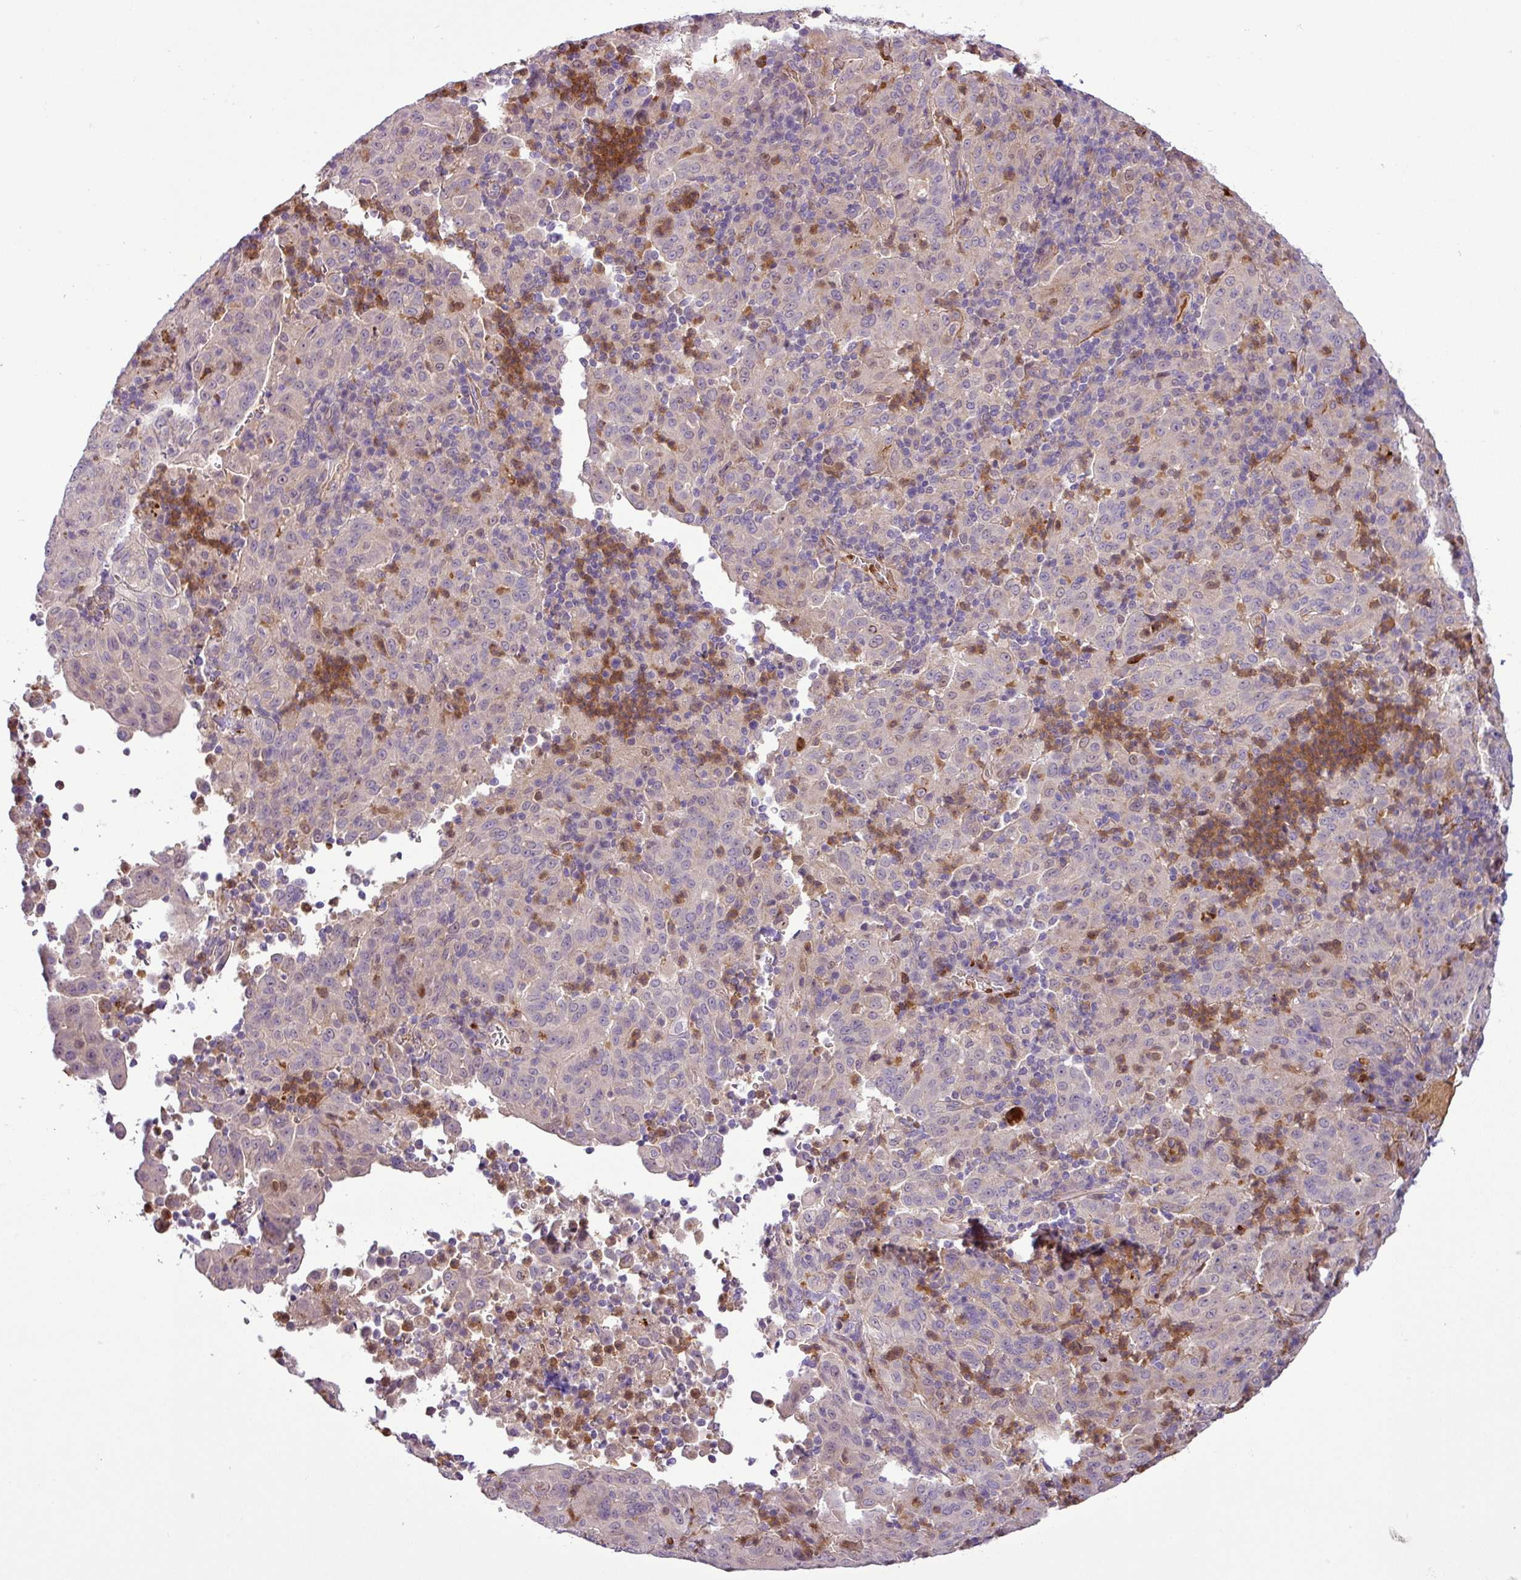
{"staining": {"intensity": "negative", "quantity": "none", "location": "none"}, "tissue": "pancreatic cancer", "cell_type": "Tumor cells", "image_type": "cancer", "snomed": [{"axis": "morphology", "description": "Adenocarcinoma, NOS"}, {"axis": "topography", "description": "Pancreas"}], "caption": "Tumor cells show no significant protein expression in adenocarcinoma (pancreatic). (Brightfield microscopy of DAB immunohistochemistry (IHC) at high magnification).", "gene": "NBEAL2", "patient": {"sex": "male", "age": 63}}